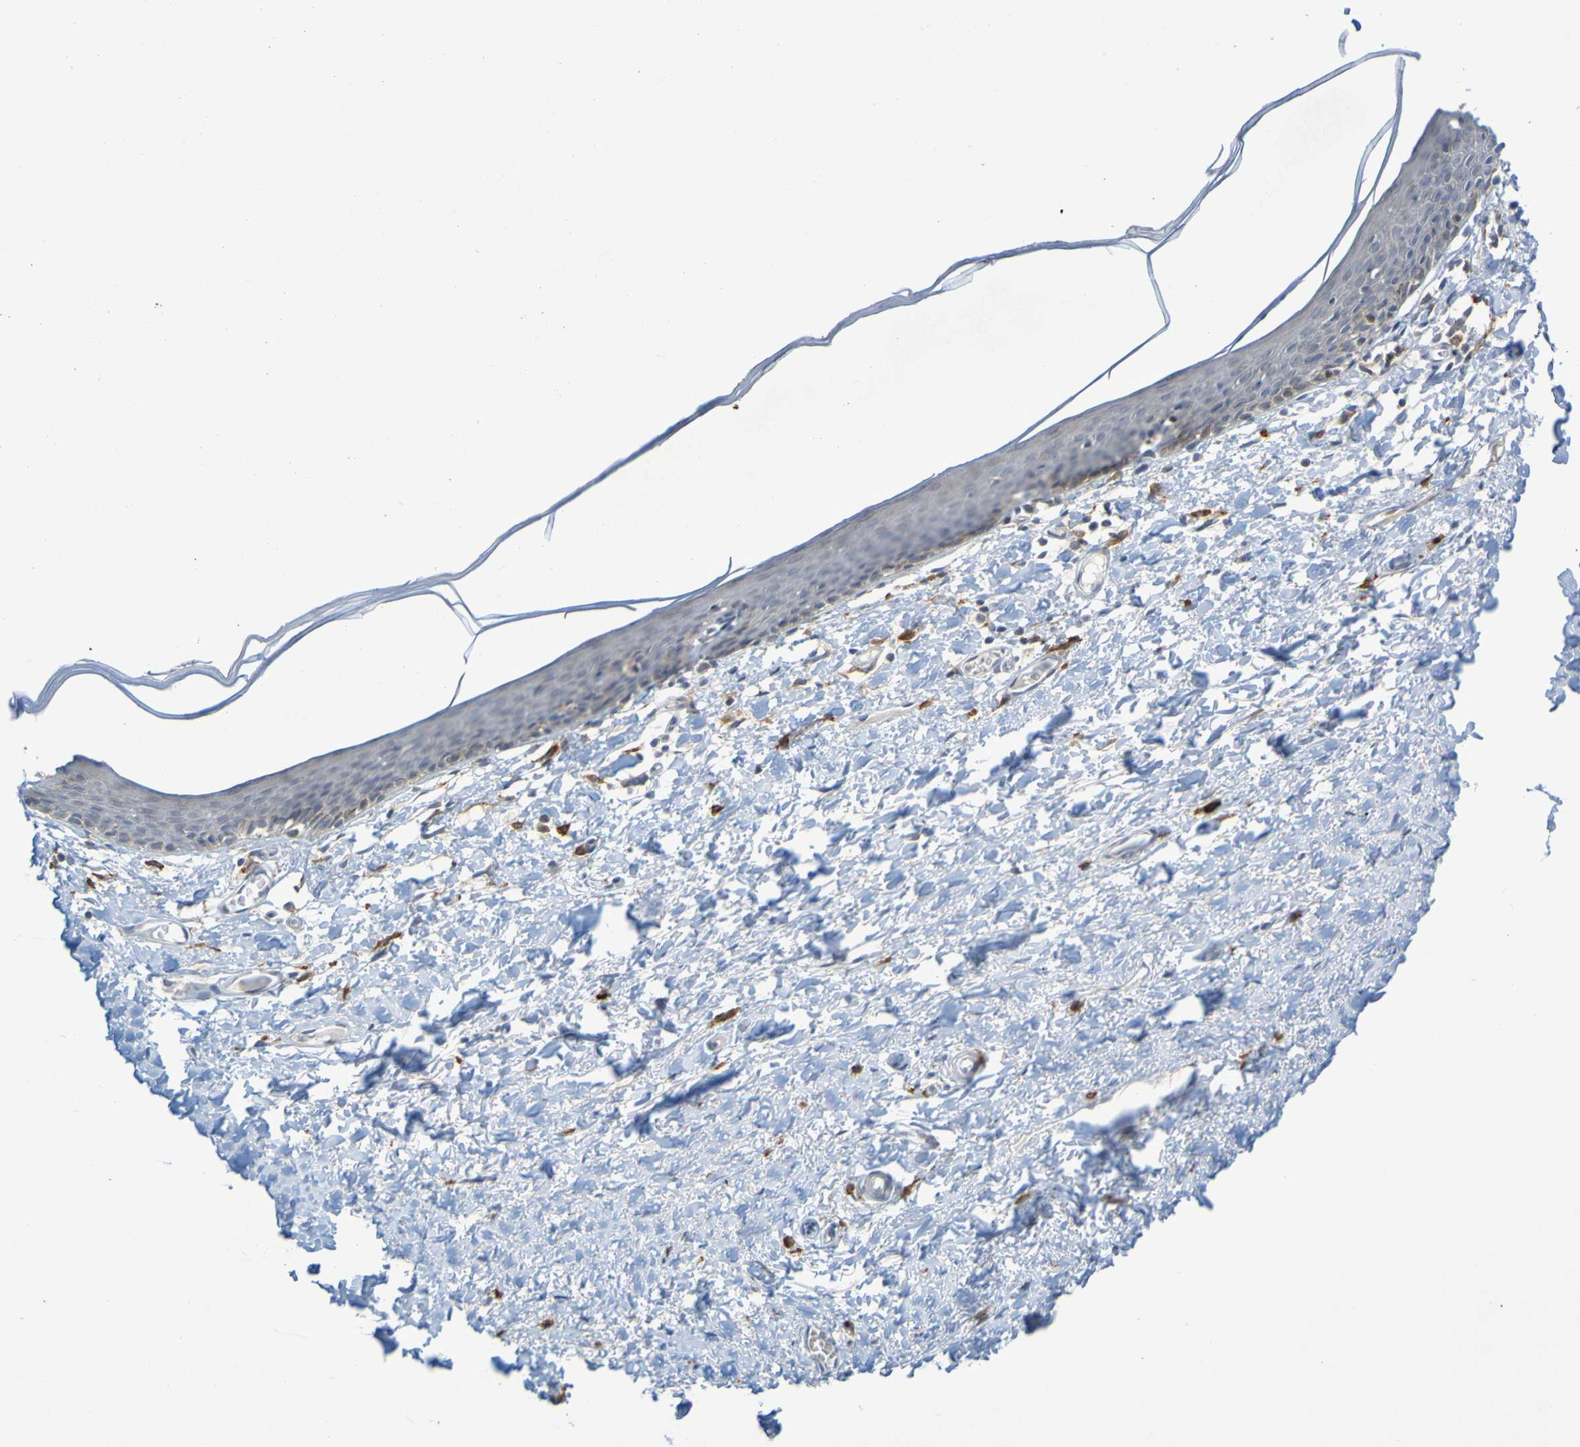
{"staining": {"intensity": "weak", "quantity": "25%-75%", "location": "cytoplasmic/membranous"}, "tissue": "skin", "cell_type": "Epidermal cells", "image_type": "normal", "snomed": [{"axis": "morphology", "description": "Normal tissue, NOS"}, {"axis": "topography", "description": "Vulva"}], "caption": "Immunohistochemistry (IHC) photomicrograph of benign human skin stained for a protein (brown), which reveals low levels of weak cytoplasmic/membranous expression in approximately 25%-75% of epidermal cells.", "gene": "LILRB5", "patient": {"sex": "female", "age": 54}}